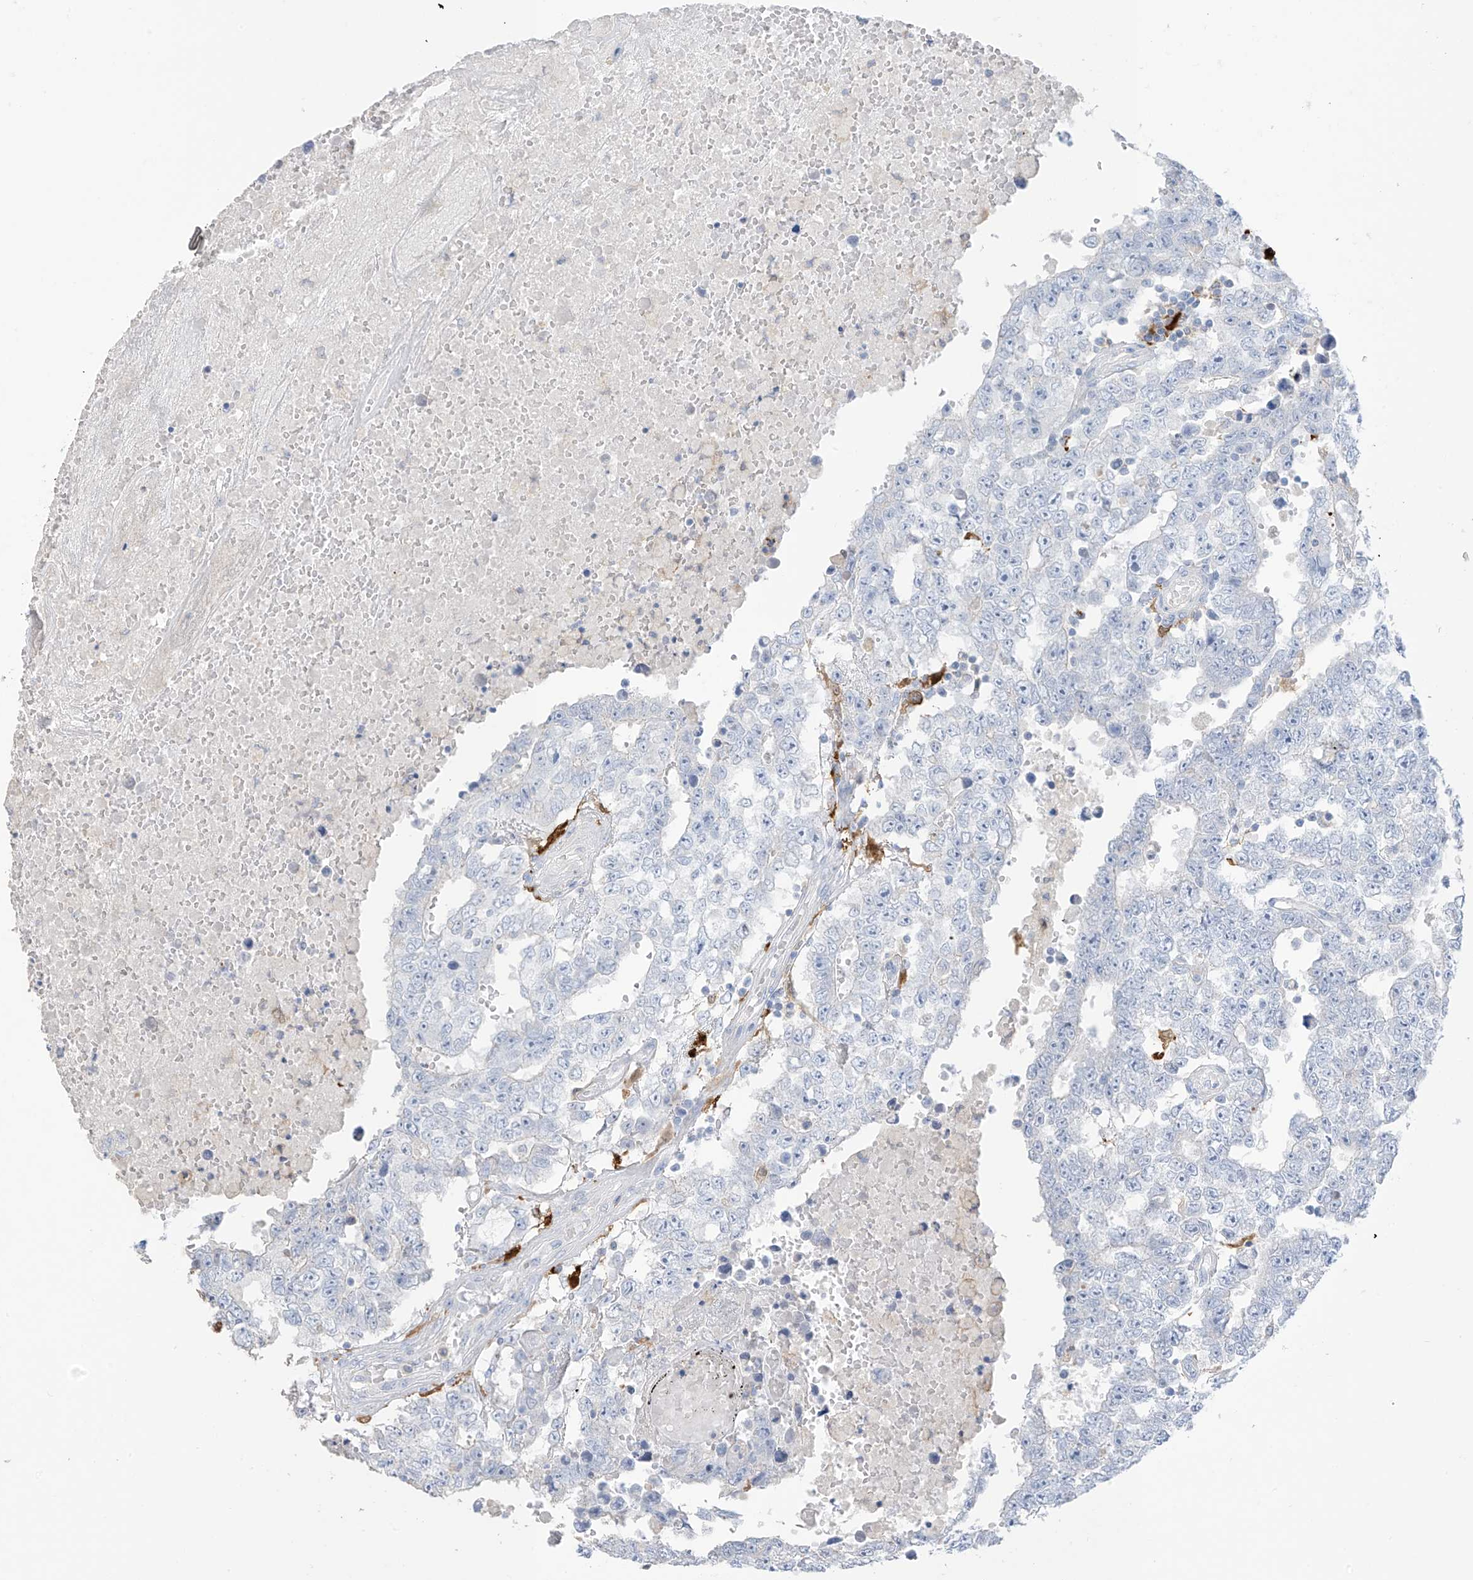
{"staining": {"intensity": "negative", "quantity": "none", "location": "none"}, "tissue": "testis cancer", "cell_type": "Tumor cells", "image_type": "cancer", "snomed": [{"axis": "morphology", "description": "Carcinoma, Embryonal, NOS"}, {"axis": "topography", "description": "Testis"}], "caption": "Immunohistochemistry (IHC) histopathology image of neoplastic tissue: embryonal carcinoma (testis) stained with DAB reveals no significant protein staining in tumor cells. The staining is performed using DAB brown chromogen with nuclei counter-stained in using hematoxylin.", "gene": "TRMT2B", "patient": {"sex": "male", "age": 25}}